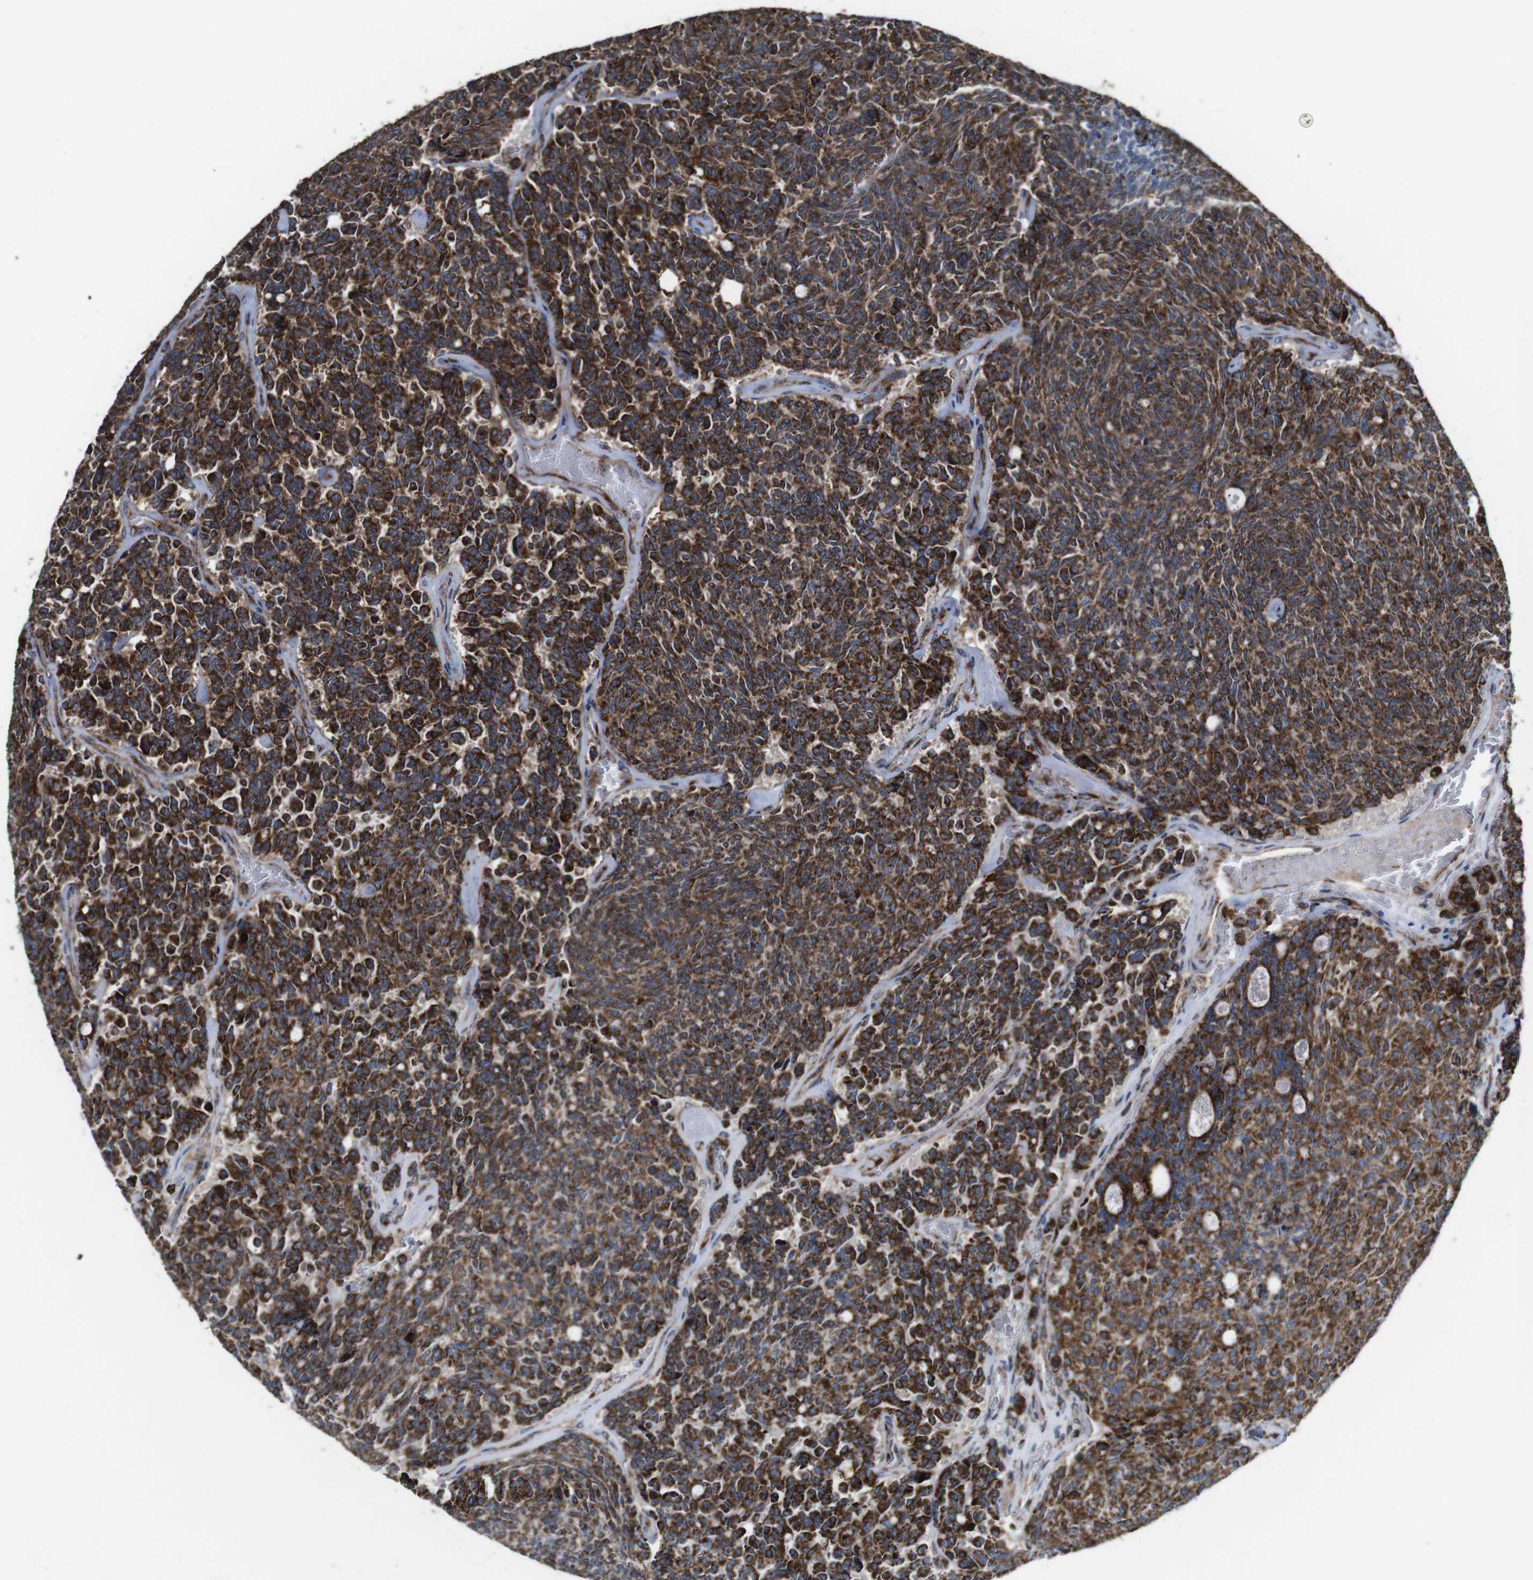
{"staining": {"intensity": "moderate", "quantity": ">75%", "location": "cytoplasmic/membranous"}, "tissue": "carcinoid", "cell_type": "Tumor cells", "image_type": "cancer", "snomed": [{"axis": "morphology", "description": "Carcinoid, malignant, NOS"}, {"axis": "topography", "description": "Pancreas"}], "caption": "Protein expression analysis of human carcinoid reveals moderate cytoplasmic/membranous positivity in about >75% of tumor cells. The staining was performed using DAB, with brown indicating positive protein expression. Nuclei are stained blue with hematoxylin.", "gene": "HK1", "patient": {"sex": "female", "age": 54}}